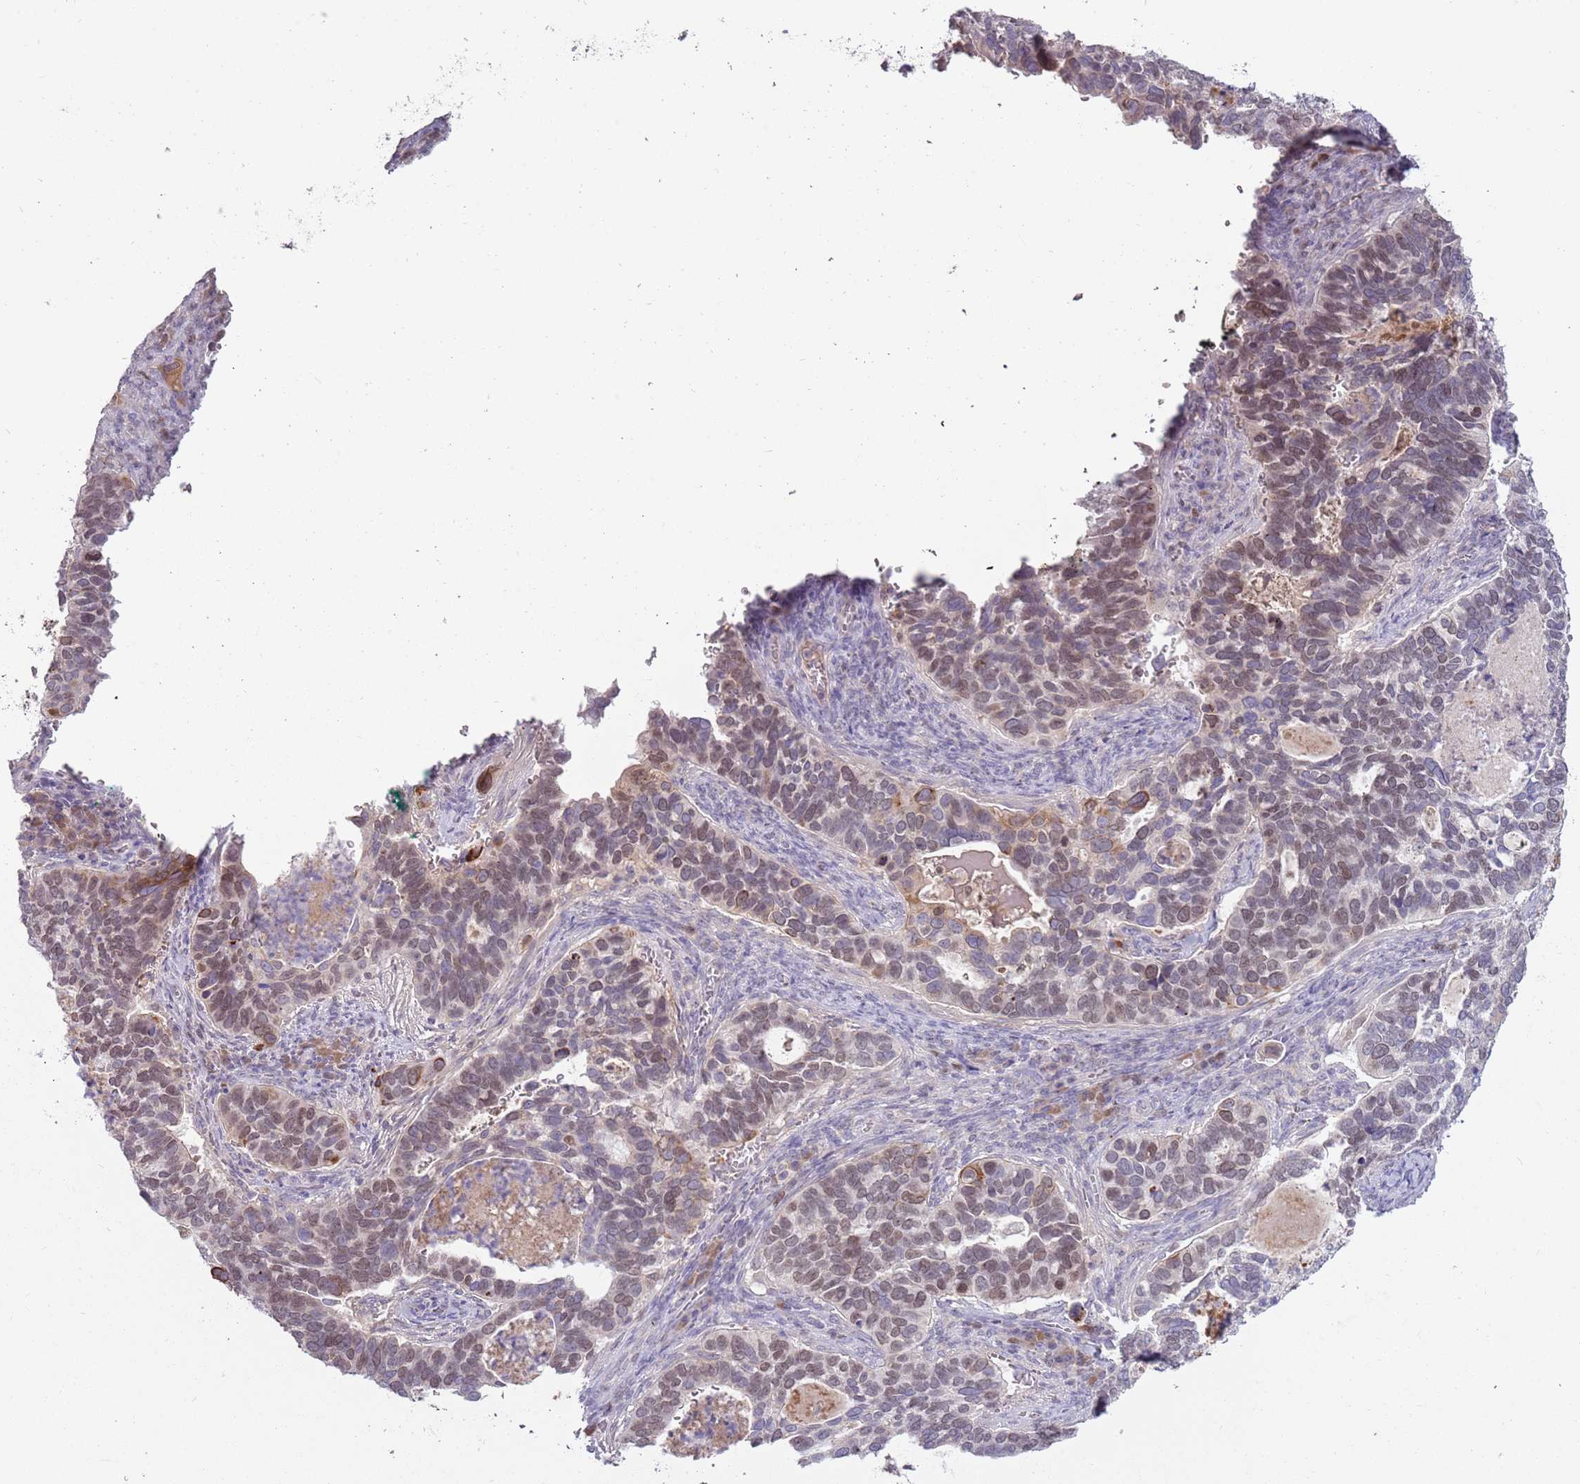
{"staining": {"intensity": "moderate", "quantity": "25%-75%", "location": "nuclear"}, "tissue": "cervical cancer", "cell_type": "Tumor cells", "image_type": "cancer", "snomed": [{"axis": "morphology", "description": "Squamous cell carcinoma, NOS"}, {"axis": "topography", "description": "Cervix"}], "caption": "Protein staining displays moderate nuclear positivity in about 25%-75% of tumor cells in squamous cell carcinoma (cervical). The staining was performed using DAB to visualize the protein expression in brown, while the nuclei were stained in blue with hematoxylin (Magnification: 20x).", "gene": "SYS1", "patient": {"sex": "female", "age": 38}}